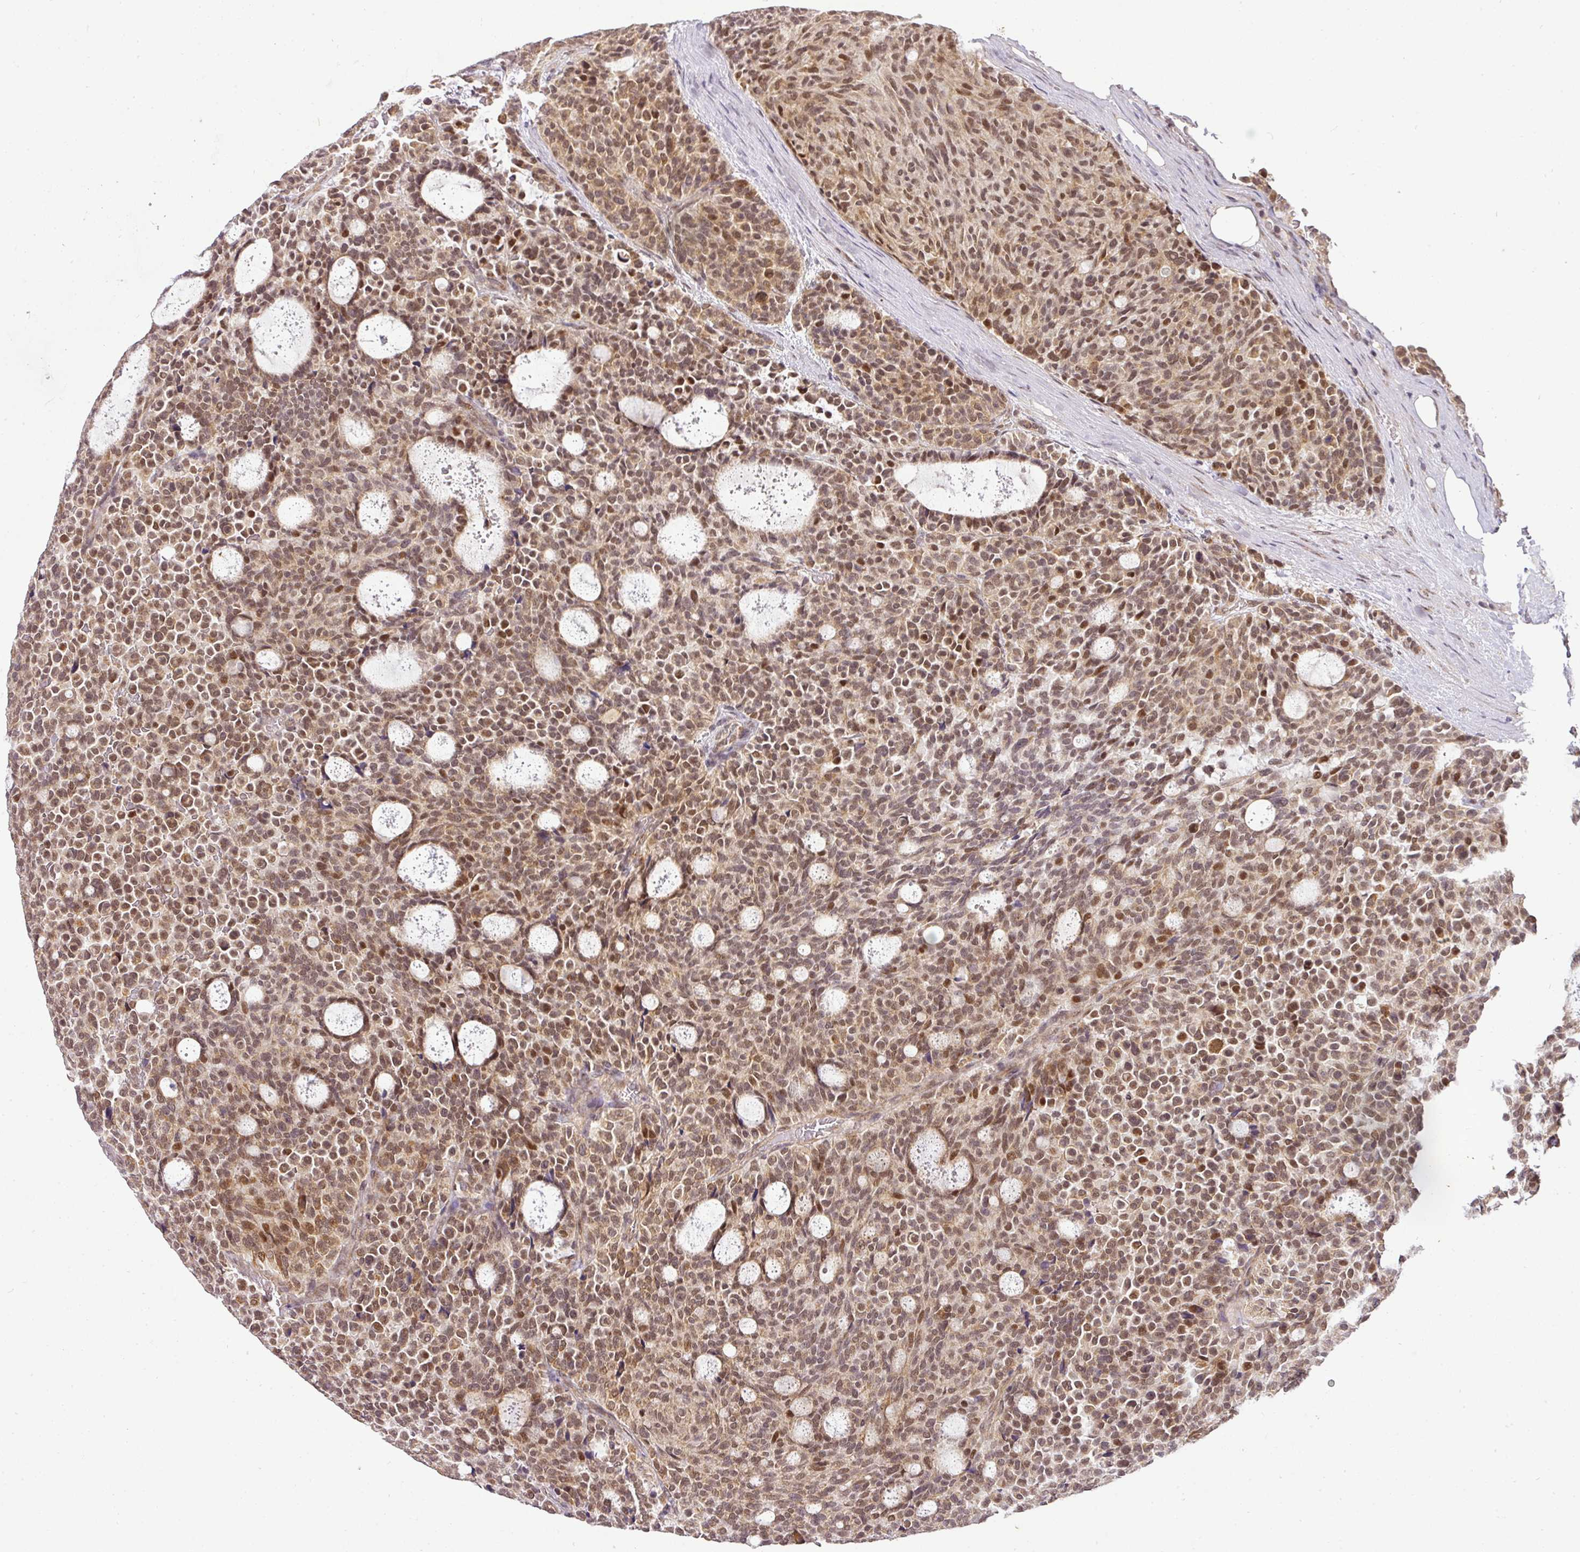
{"staining": {"intensity": "moderate", "quantity": ">75%", "location": "cytoplasmic/membranous,nuclear"}, "tissue": "carcinoid", "cell_type": "Tumor cells", "image_type": "cancer", "snomed": [{"axis": "morphology", "description": "Carcinoid, malignant, NOS"}, {"axis": "topography", "description": "Pancreas"}], "caption": "The histopathology image exhibits immunohistochemical staining of carcinoid. There is moderate cytoplasmic/membranous and nuclear positivity is identified in about >75% of tumor cells.", "gene": "C1orf226", "patient": {"sex": "female", "age": 54}}